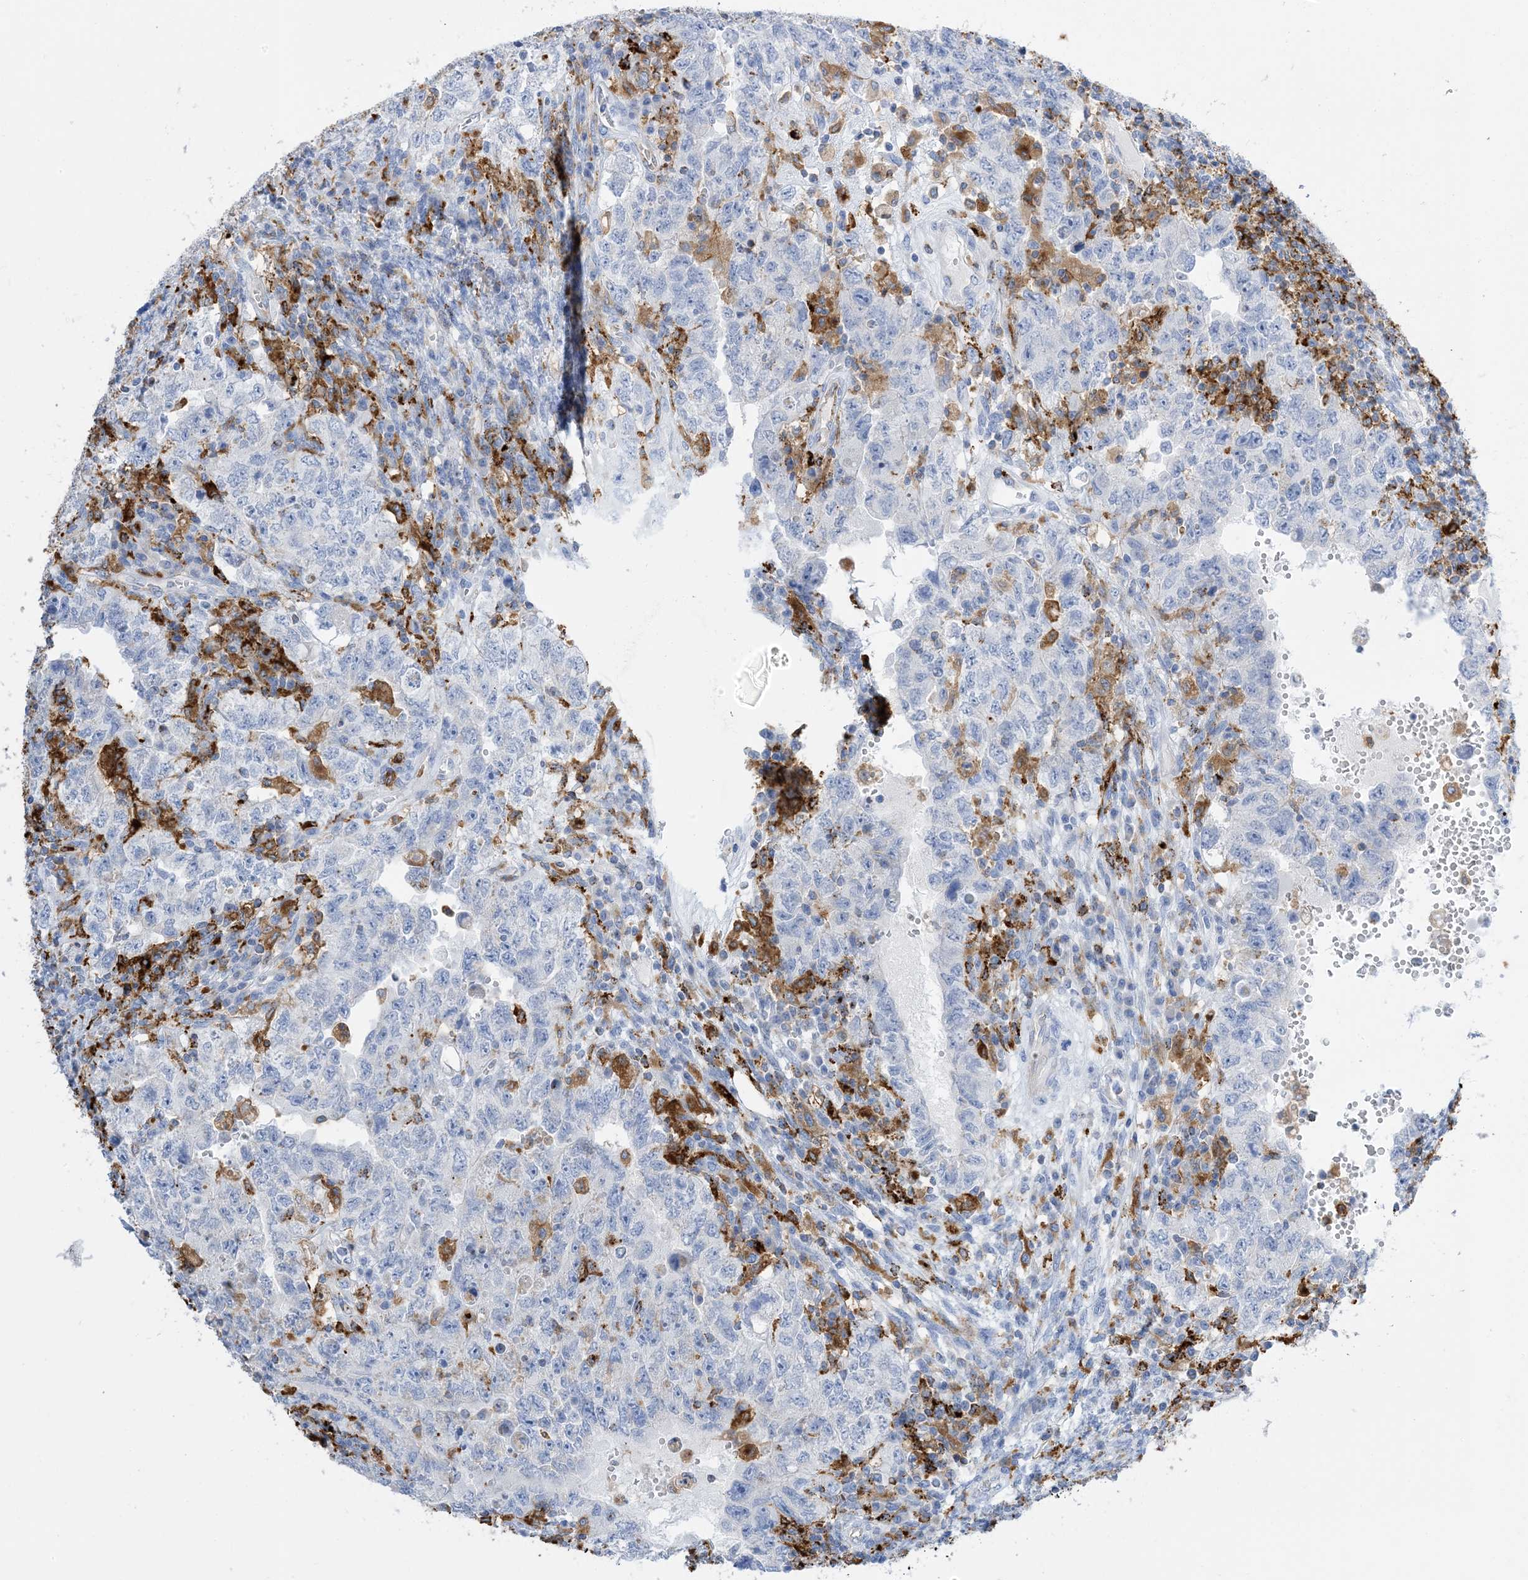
{"staining": {"intensity": "negative", "quantity": "none", "location": "none"}, "tissue": "testis cancer", "cell_type": "Tumor cells", "image_type": "cancer", "snomed": [{"axis": "morphology", "description": "Carcinoma, Embryonal, NOS"}, {"axis": "topography", "description": "Testis"}], "caption": "Tumor cells show no significant positivity in testis embryonal carcinoma.", "gene": "DPH3", "patient": {"sex": "male", "age": 26}}